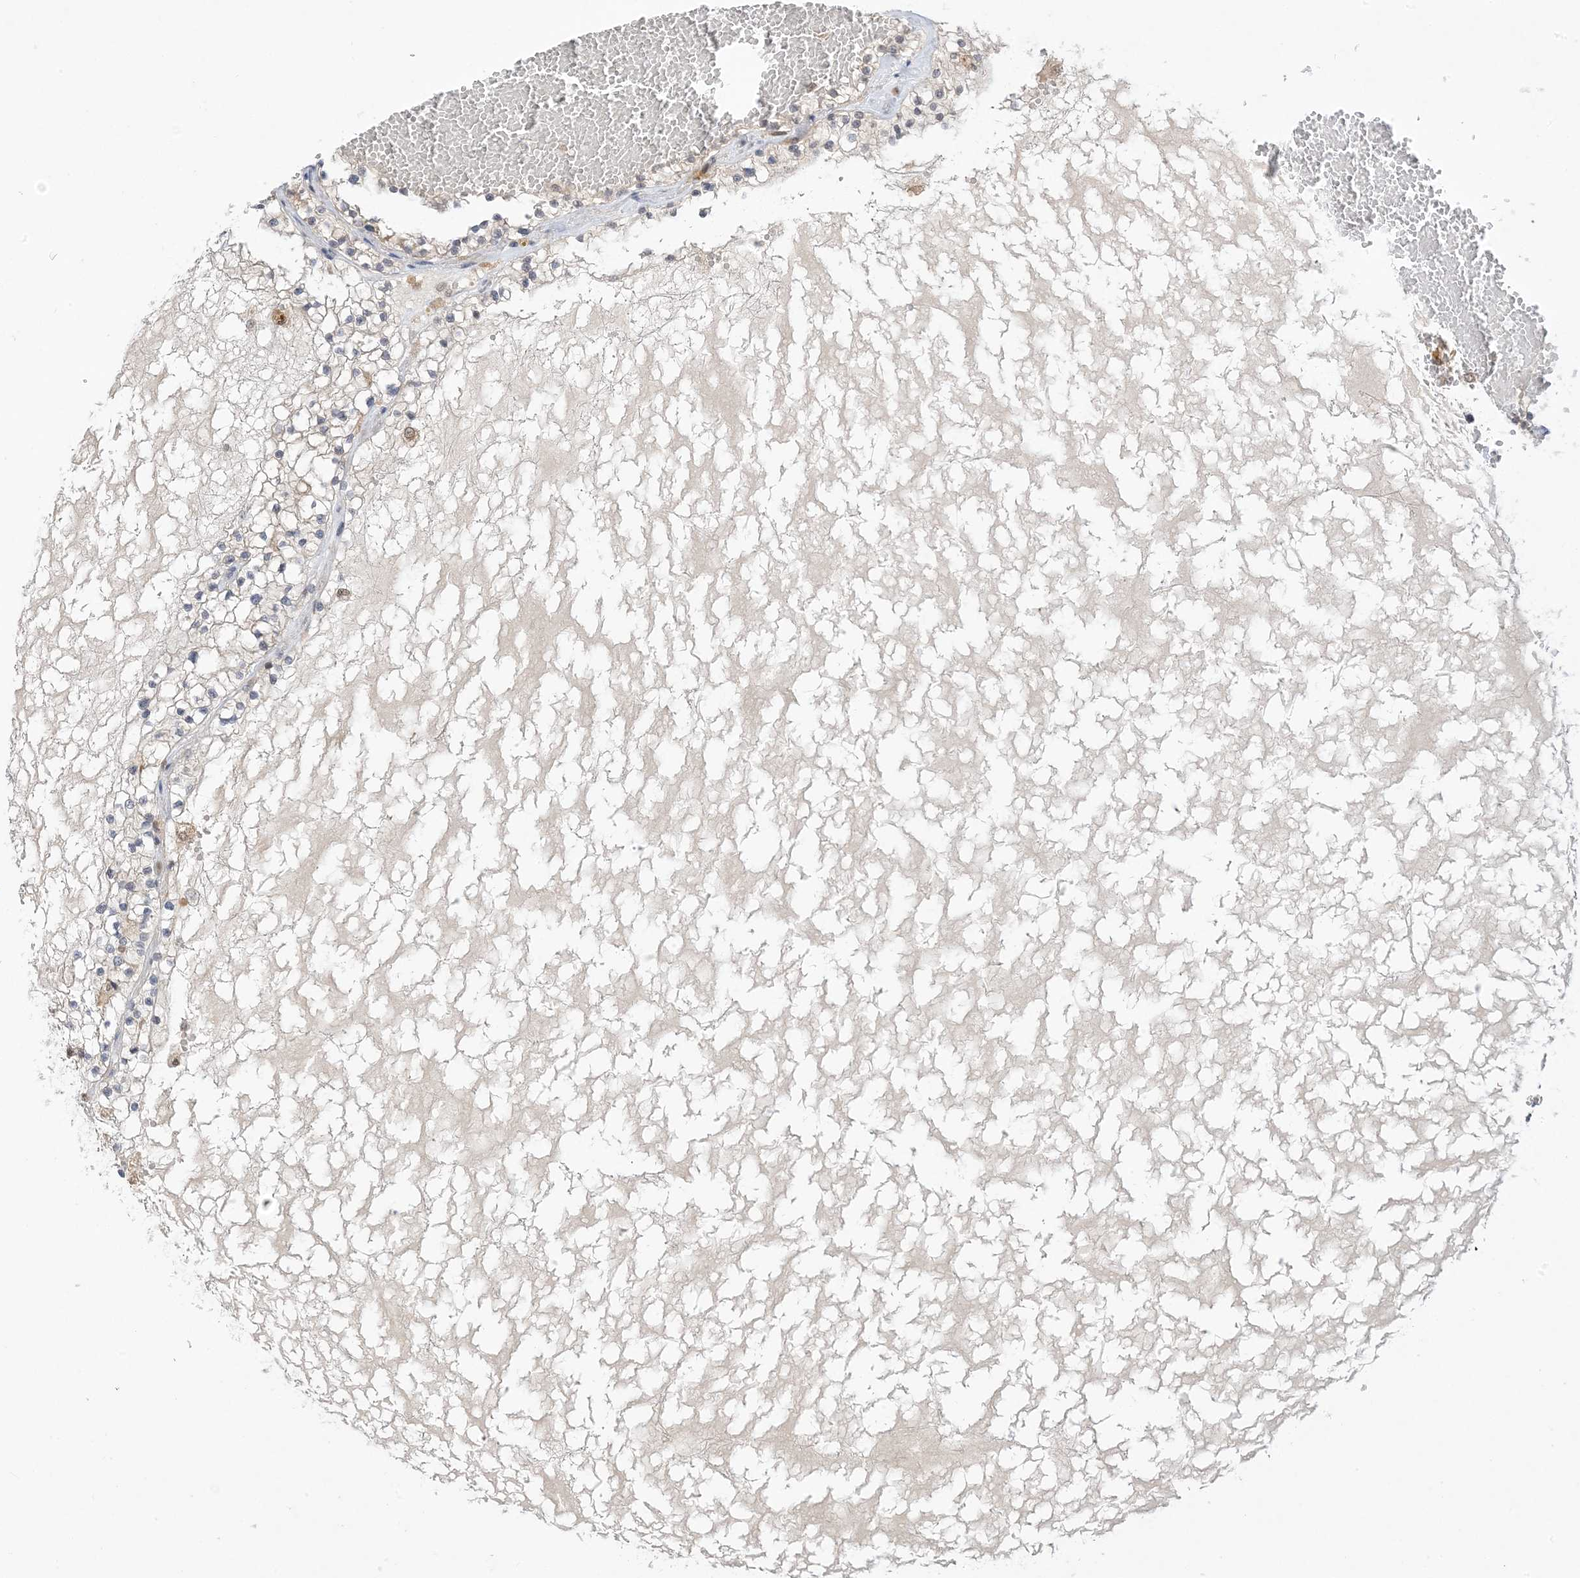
{"staining": {"intensity": "negative", "quantity": "none", "location": "none"}, "tissue": "renal cancer", "cell_type": "Tumor cells", "image_type": "cancer", "snomed": [{"axis": "morphology", "description": "Normal tissue, NOS"}, {"axis": "morphology", "description": "Adenocarcinoma, NOS"}, {"axis": "topography", "description": "Kidney"}], "caption": "Tumor cells show no significant staining in adenocarcinoma (renal).", "gene": "RANBP9", "patient": {"sex": "male", "age": 68}}